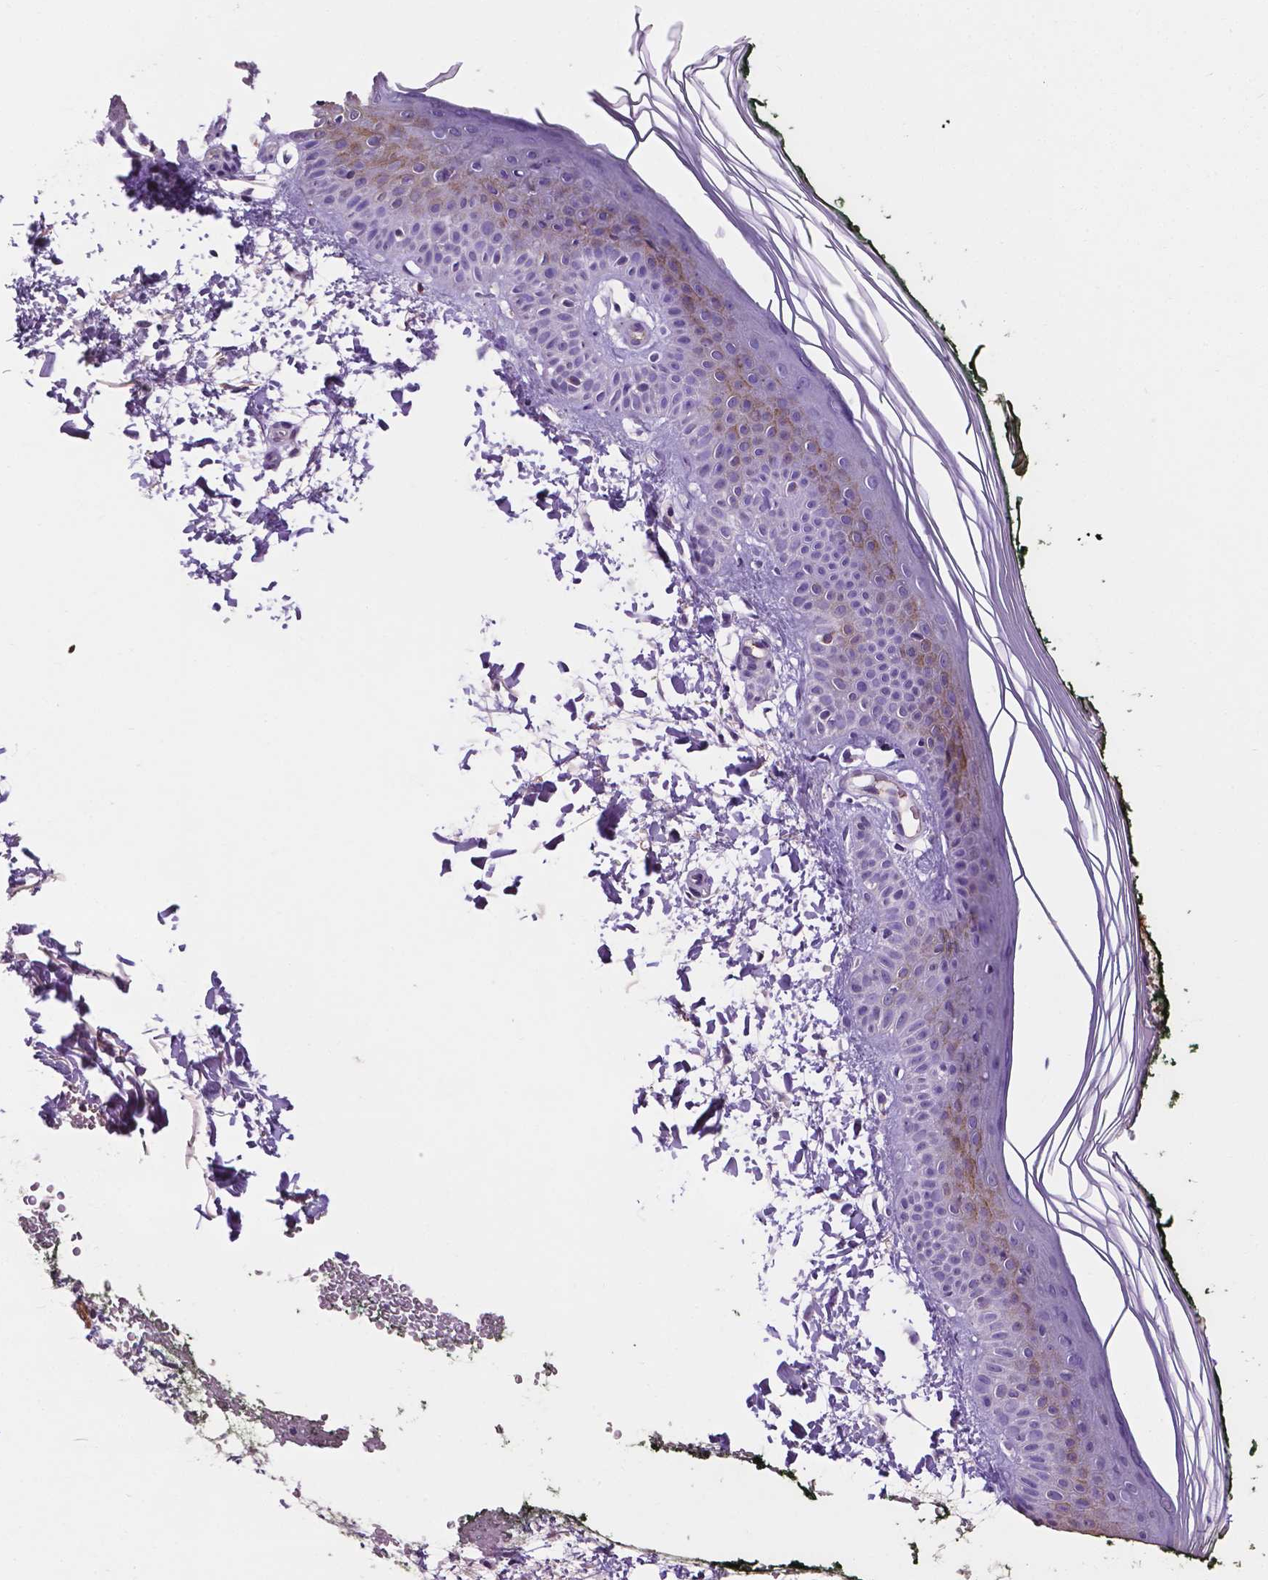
{"staining": {"intensity": "negative", "quantity": "none", "location": "none"}, "tissue": "skin", "cell_type": "Fibroblasts", "image_type": "normal", "snomed": [{"axis": "morphology", "description": "Normal tissue, NOS"}, {"axis": "topography", "description": "Skin"}], "caption": "Immunohistochemical staining of unremarkable skin demonstrates no significant staining in fibroblasts.", "gene": "APOE", "patient": {"sex": "female", "age": 62}}